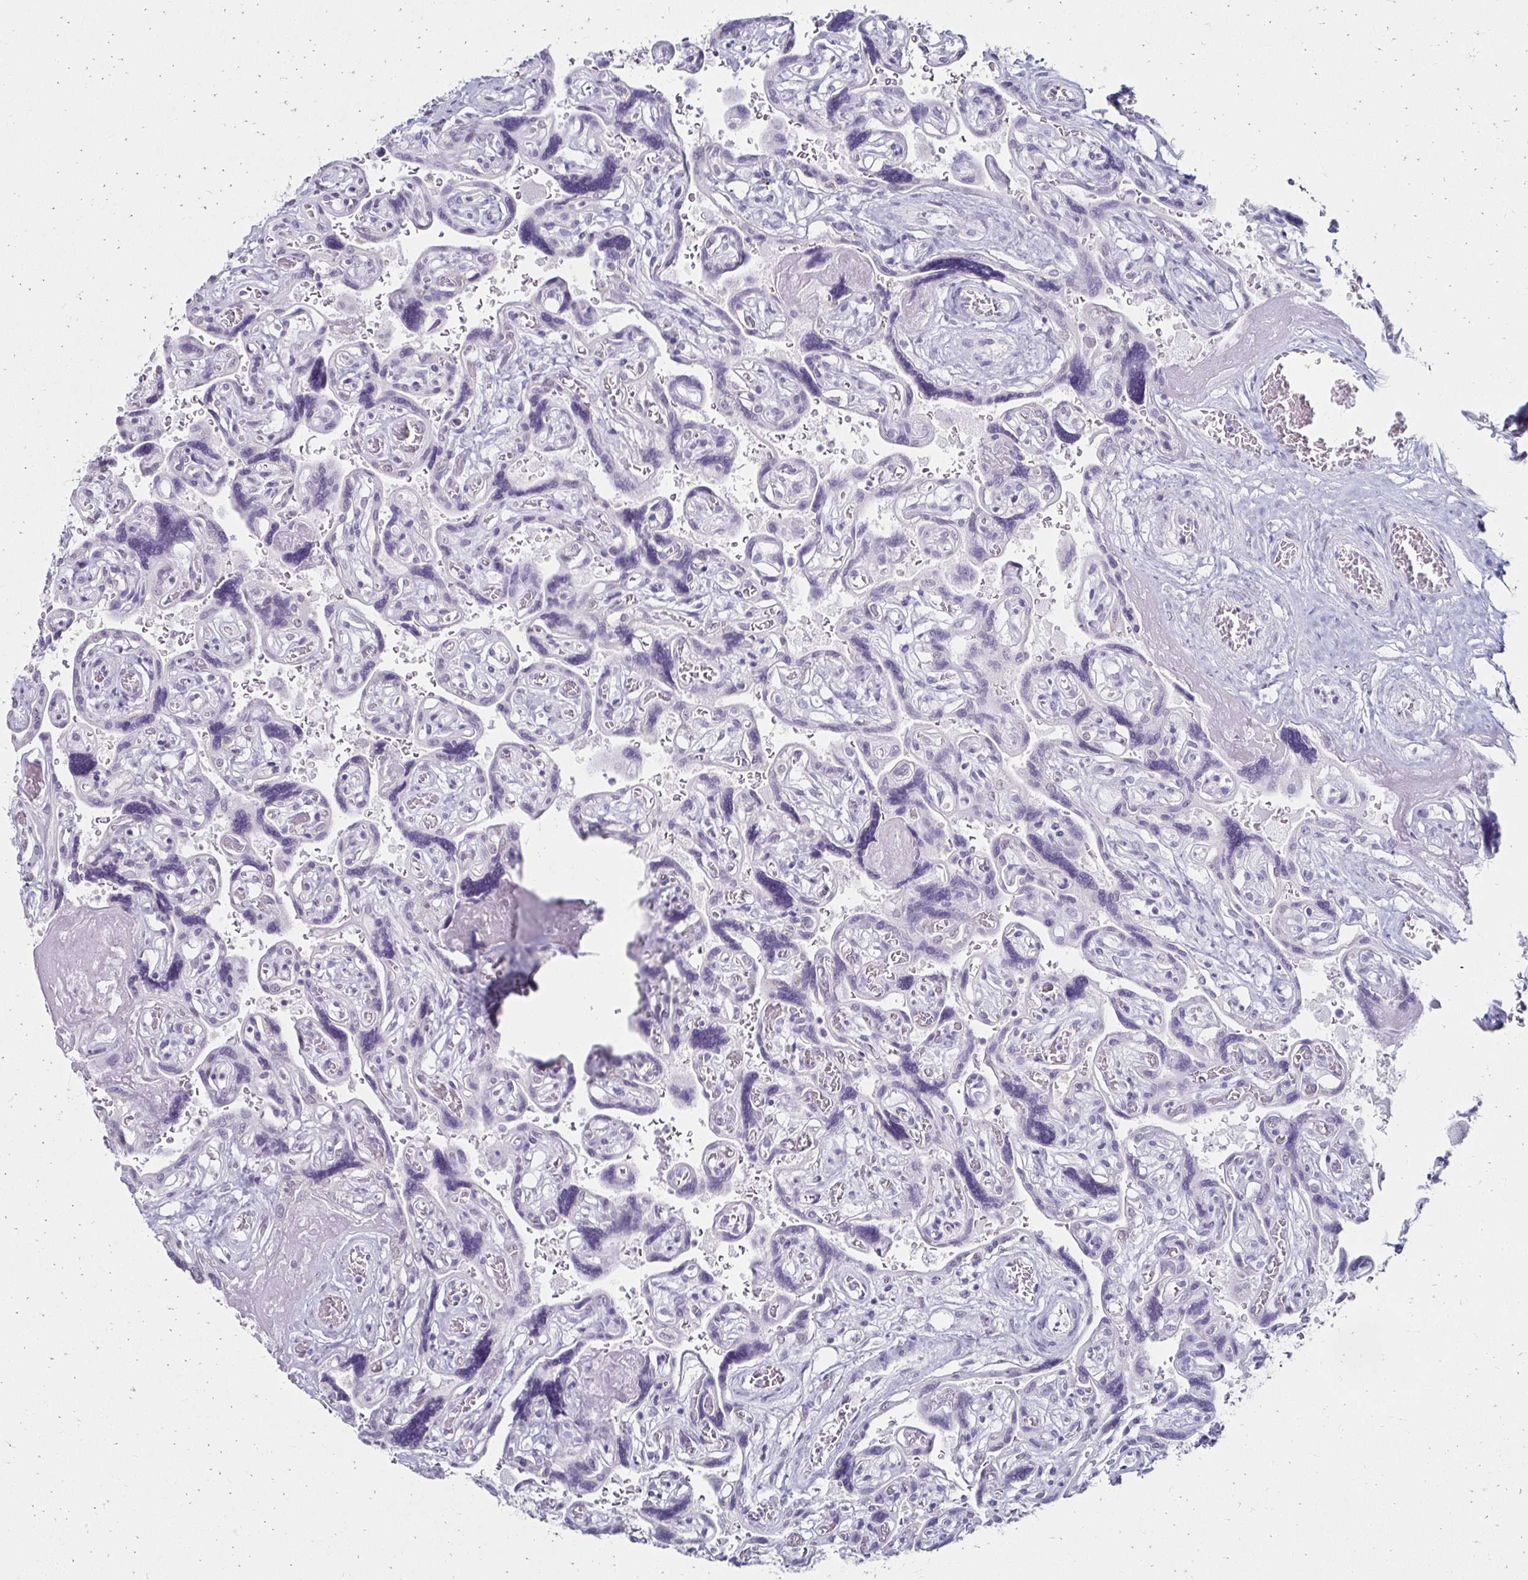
{"staining": {"intensity": "negative", "quantity": "none", "location": "none"}, "tissue": "placenta", "cell_type": "Decidual cells", "image_type": "normal", "snomed": [{"axis": "morphology", "description": "Normal tissue, NOS"}, {"axis": "topography", "description": "Placenta"}], "caption": "This is an IHC histopathology image of unremarkable placenta. There is no positivity in decidual cells.", "gene": "TOMM34", "patient": {"sex": "female", "age": 32}}